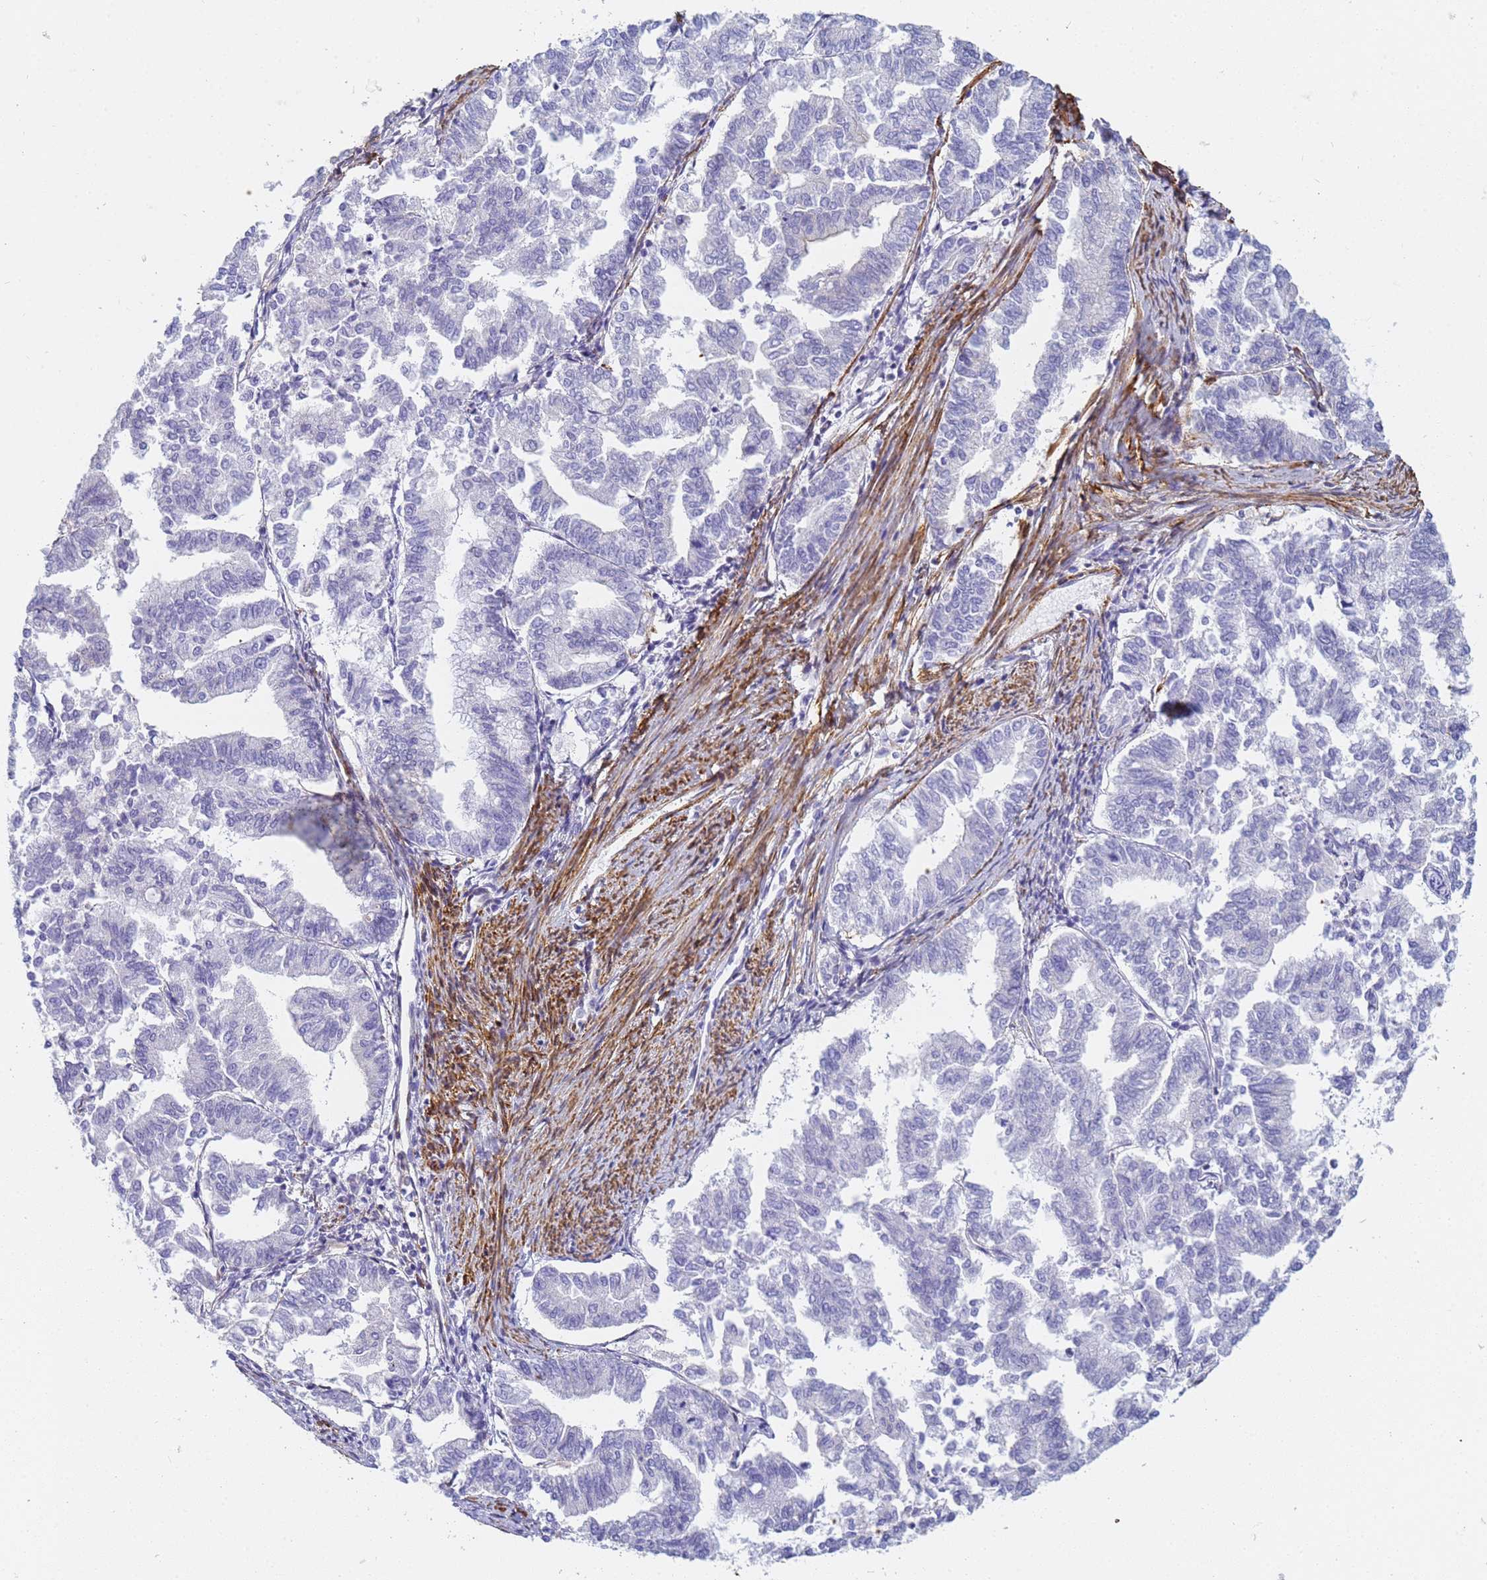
{"staining": {"intensity": "negative", "quantity": "none", "location": "none"}, "tissue": "endometrial cancer", "cell_type": "Tumor cells", "image_type": "cancer", "snomed": [{"axis": "morphology", "description": "Adenocarcinoma, NOS"}, {"axis": "topography", "description": "Endometrium"}], "caption": "Immunohistochemistry of endometrial cancer (adenocarcinoma) exhibits no staining in tumor cells. (DAB (3,3'-diaminobenzidine) immunohistochemistry with hematoxylin counter stain).", "gene": "TPM1", "patient": {"sex": "female", "age": 79}}